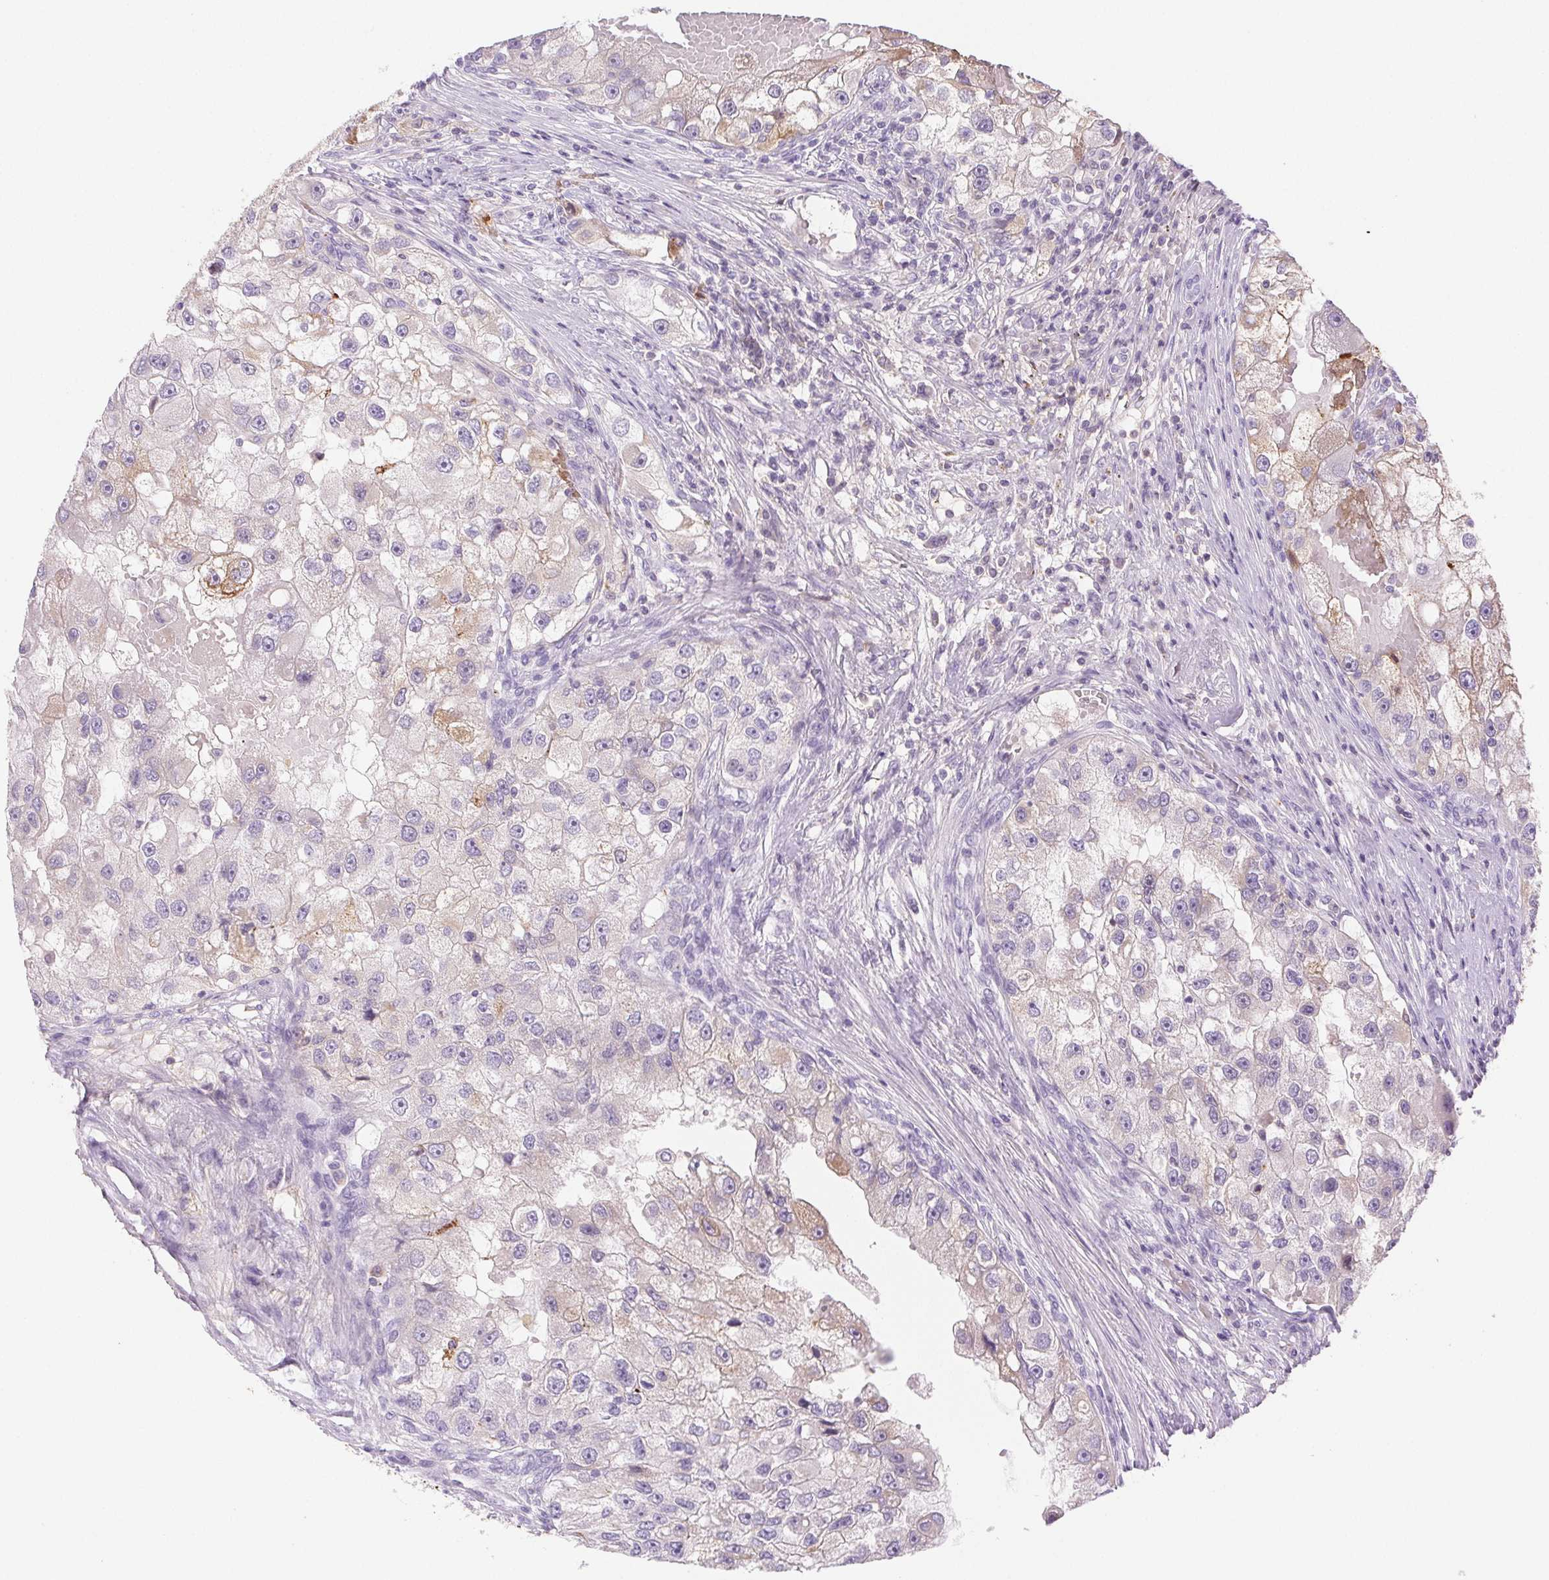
{"staining": {"intensity": "negative", "quantity": "none", "location": "none"}, "tissue": "renal cancer", "cell_type": "Tumor cells", "image_type": "cancer", "snomed": [{"axis": "morphology", "description": "Adenocarcinoma, NOS"}, {"axis": "topography", "description": "Kidney"}], "caption": "Tumor cells are negative for brown protein staining in renal cancer.", "gene": "FGA", "patient": {"sex": "male", "age": 63}}